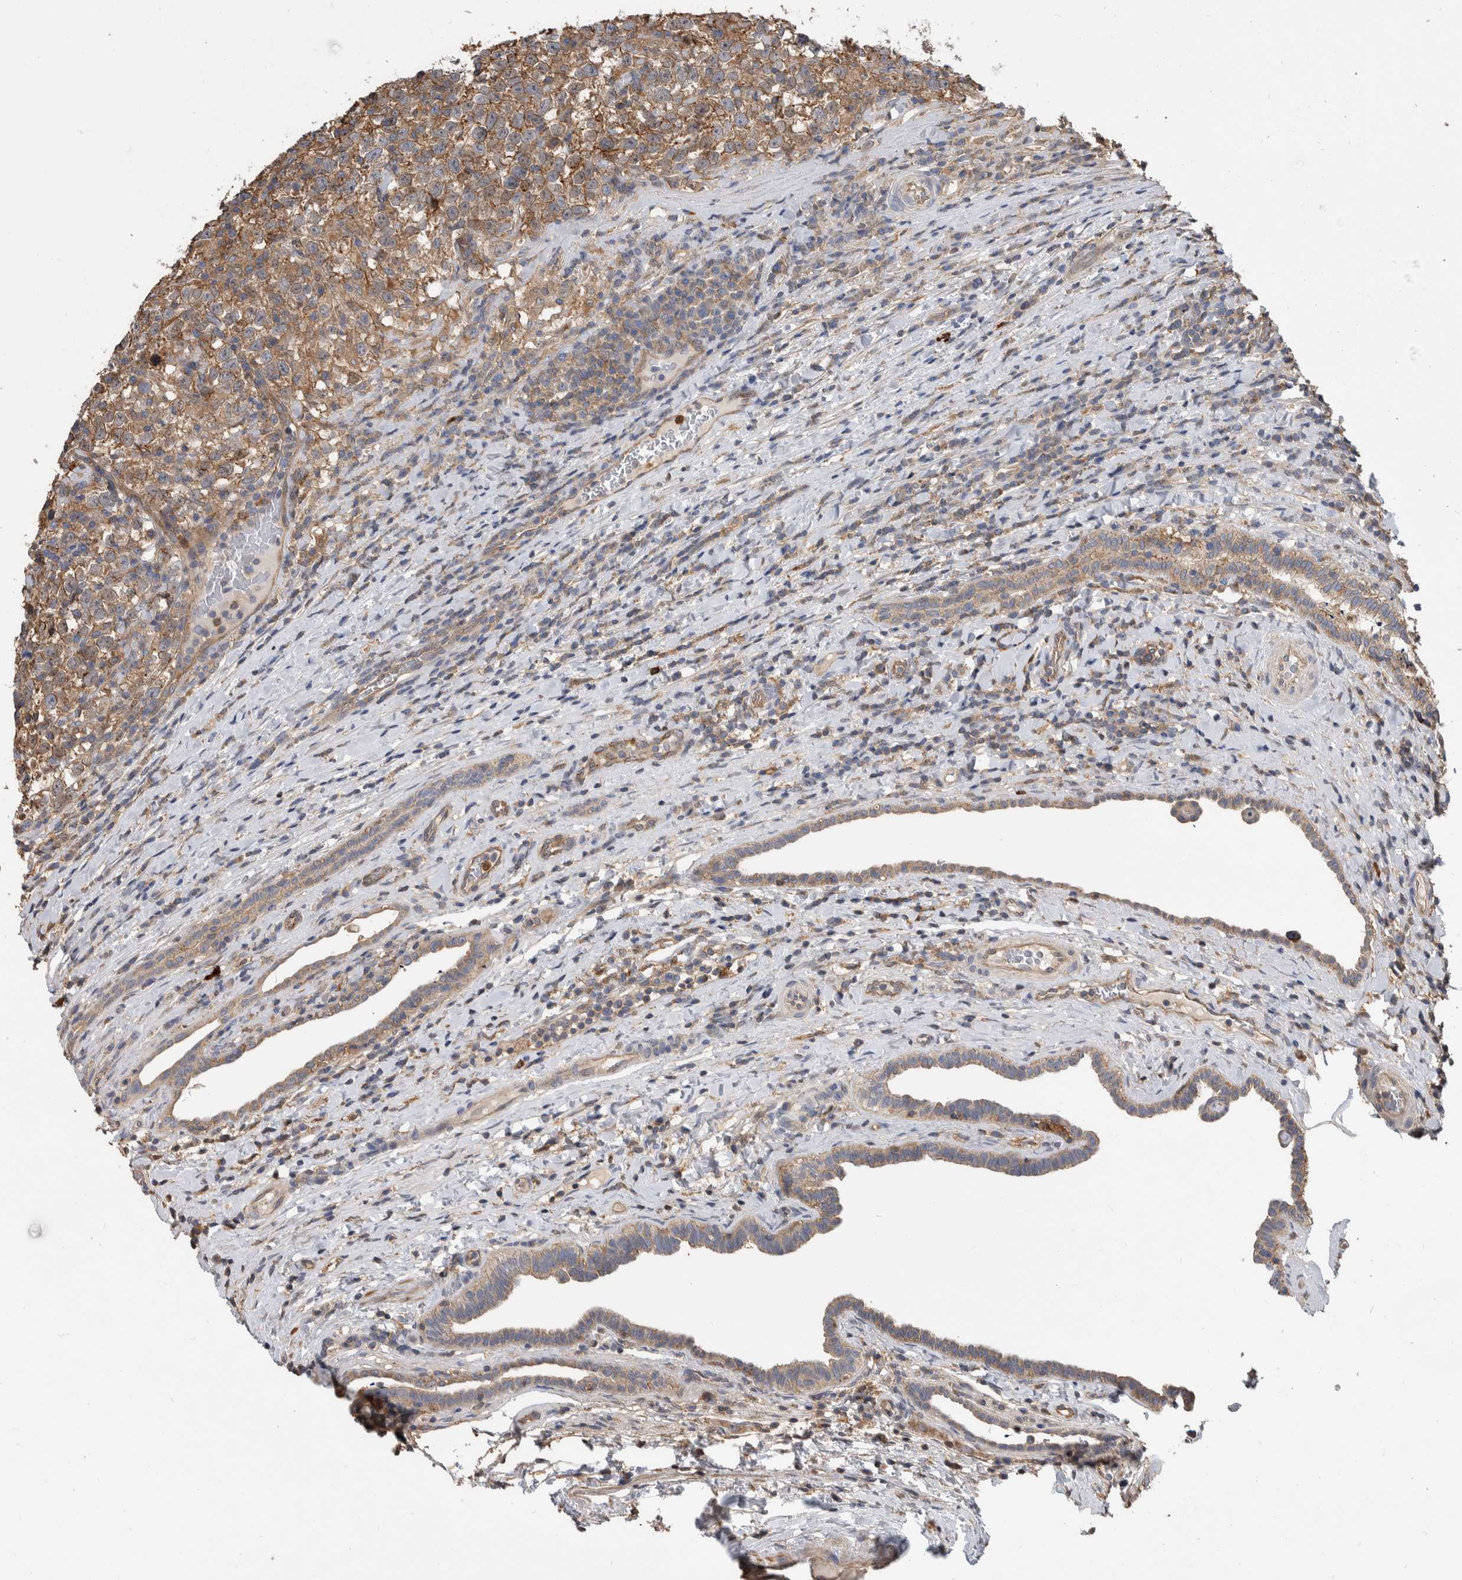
{"staining": {"intensity": "moderate", "quantity": ">75%", "location": "cytoplasmic/membranous"}, "tissue": "testis cancer", "cell_type": "Tumor cells", "image_type": "cancer", "snomed": [{"axis": "morphology", "description": "Normal tissue, NOS"}, {"axis": "morphology", "description": "Seminoma, NOS"}, {"axis": "topography", "description": "Testis"}], "caption": "A medium amount of moderate cytoplasmic/membranous staining is appreciated in approximately >75% of tumor cells in seminoma (testis) tissue.", "gene": "SDCBP", "patient": {"sex": "male", "age": 43}}